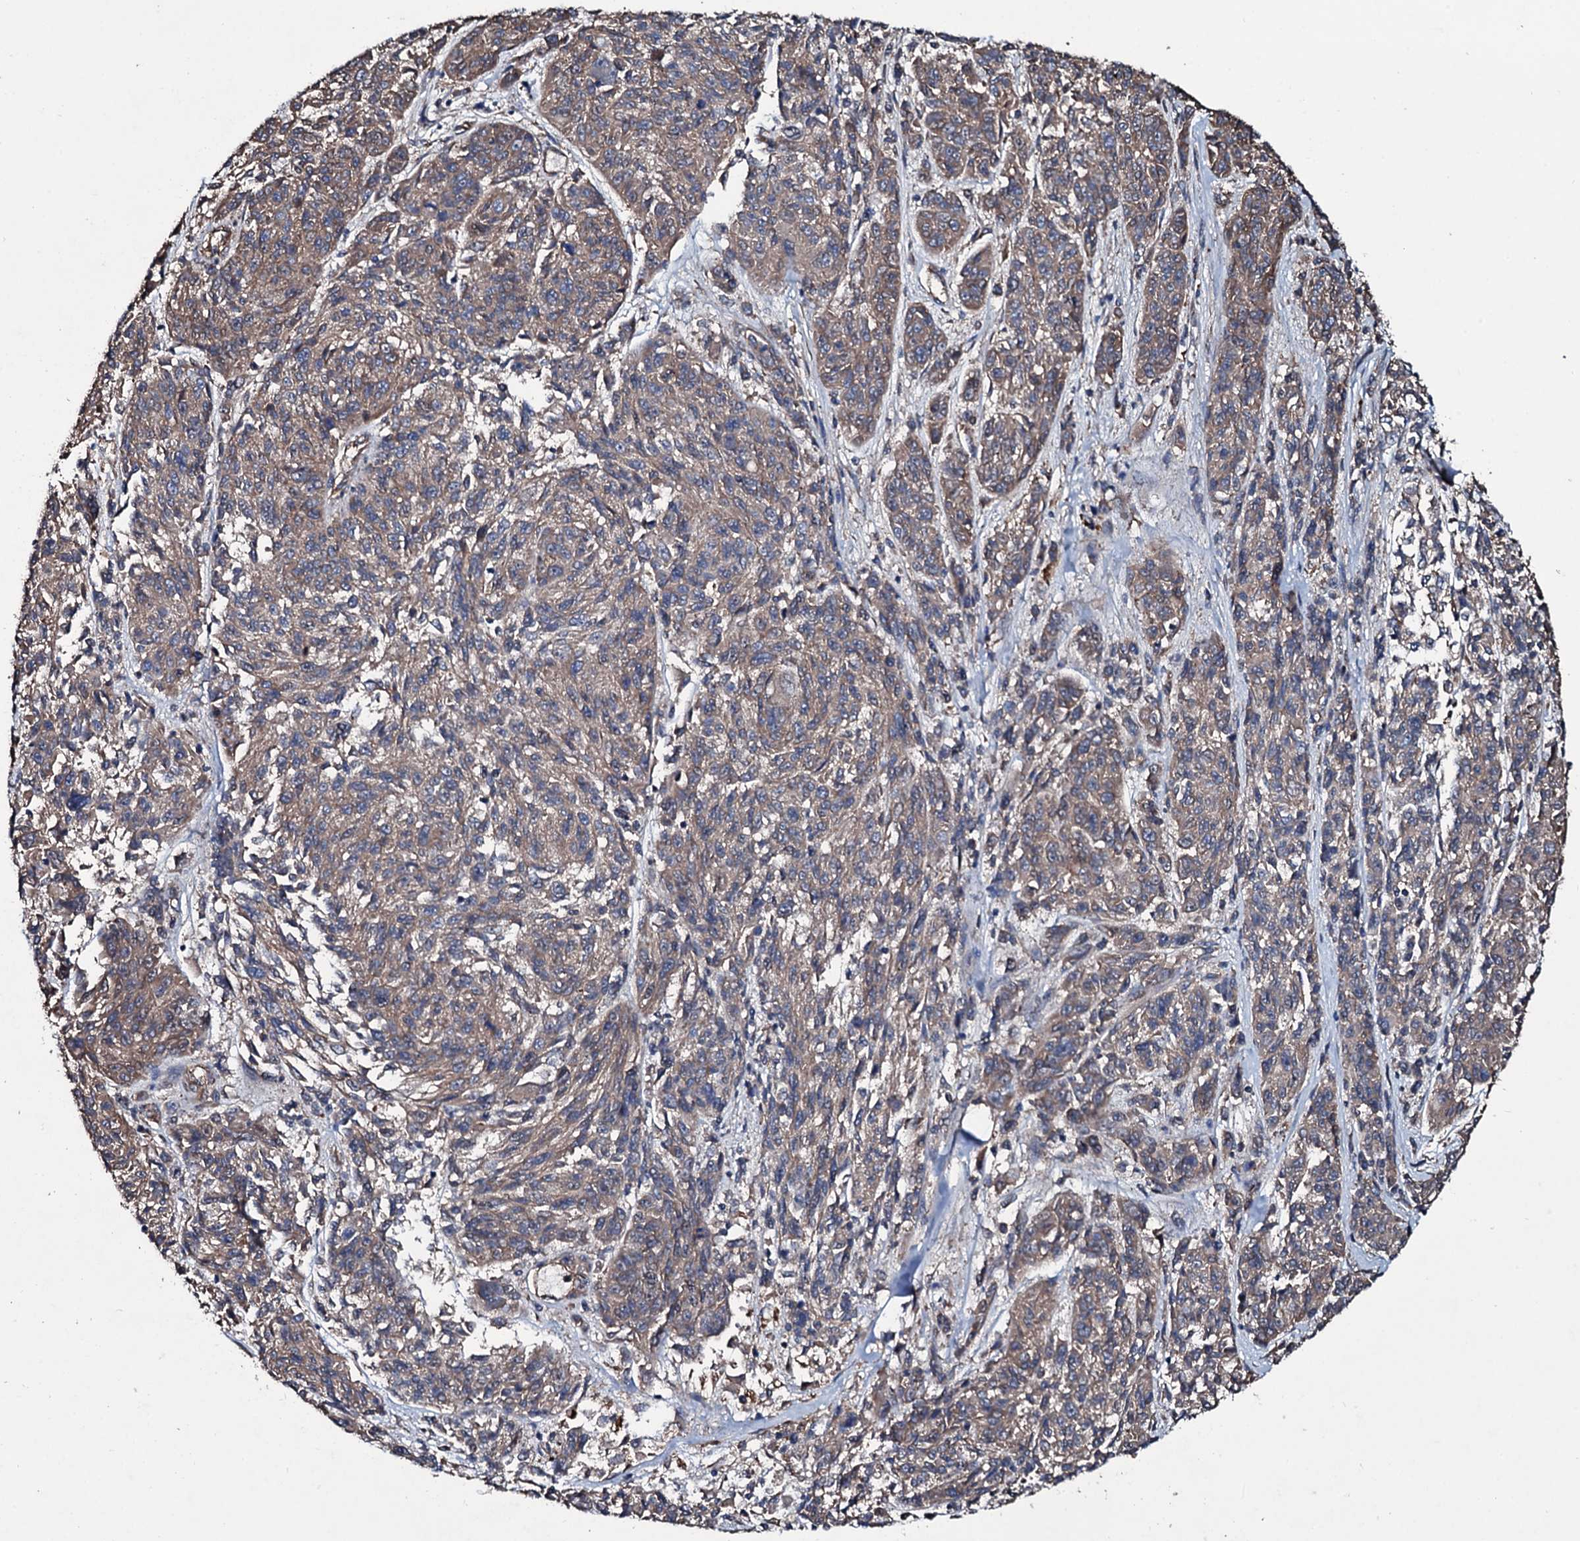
{"staining": {"intensity": "moderate", "quantity": "25%-75%", "location": "cytoplasmic/membranous"}, "tissue": "melanoma", "cell_type": "Tumor cells", "image_type": "cancer", "snomed": [{"axis": "morphology", "description": "Malignant melanoma, NOS"}, {"axis": "topography", "description": "Skin"}], "caption": "Protein positivity by immunohistochemistry reveals moderate cytoplasmic/membranous positivity in about 25%-75% of tumor cells in melanoma. The staining was performed using DAB (3,3'-diaminobenzidine), with brown indicating positive protein expression. Nuclei are stained blue with hematoxylin.", "gene": "DMAC2", "patient": {"sex": "male", "age": 53}}